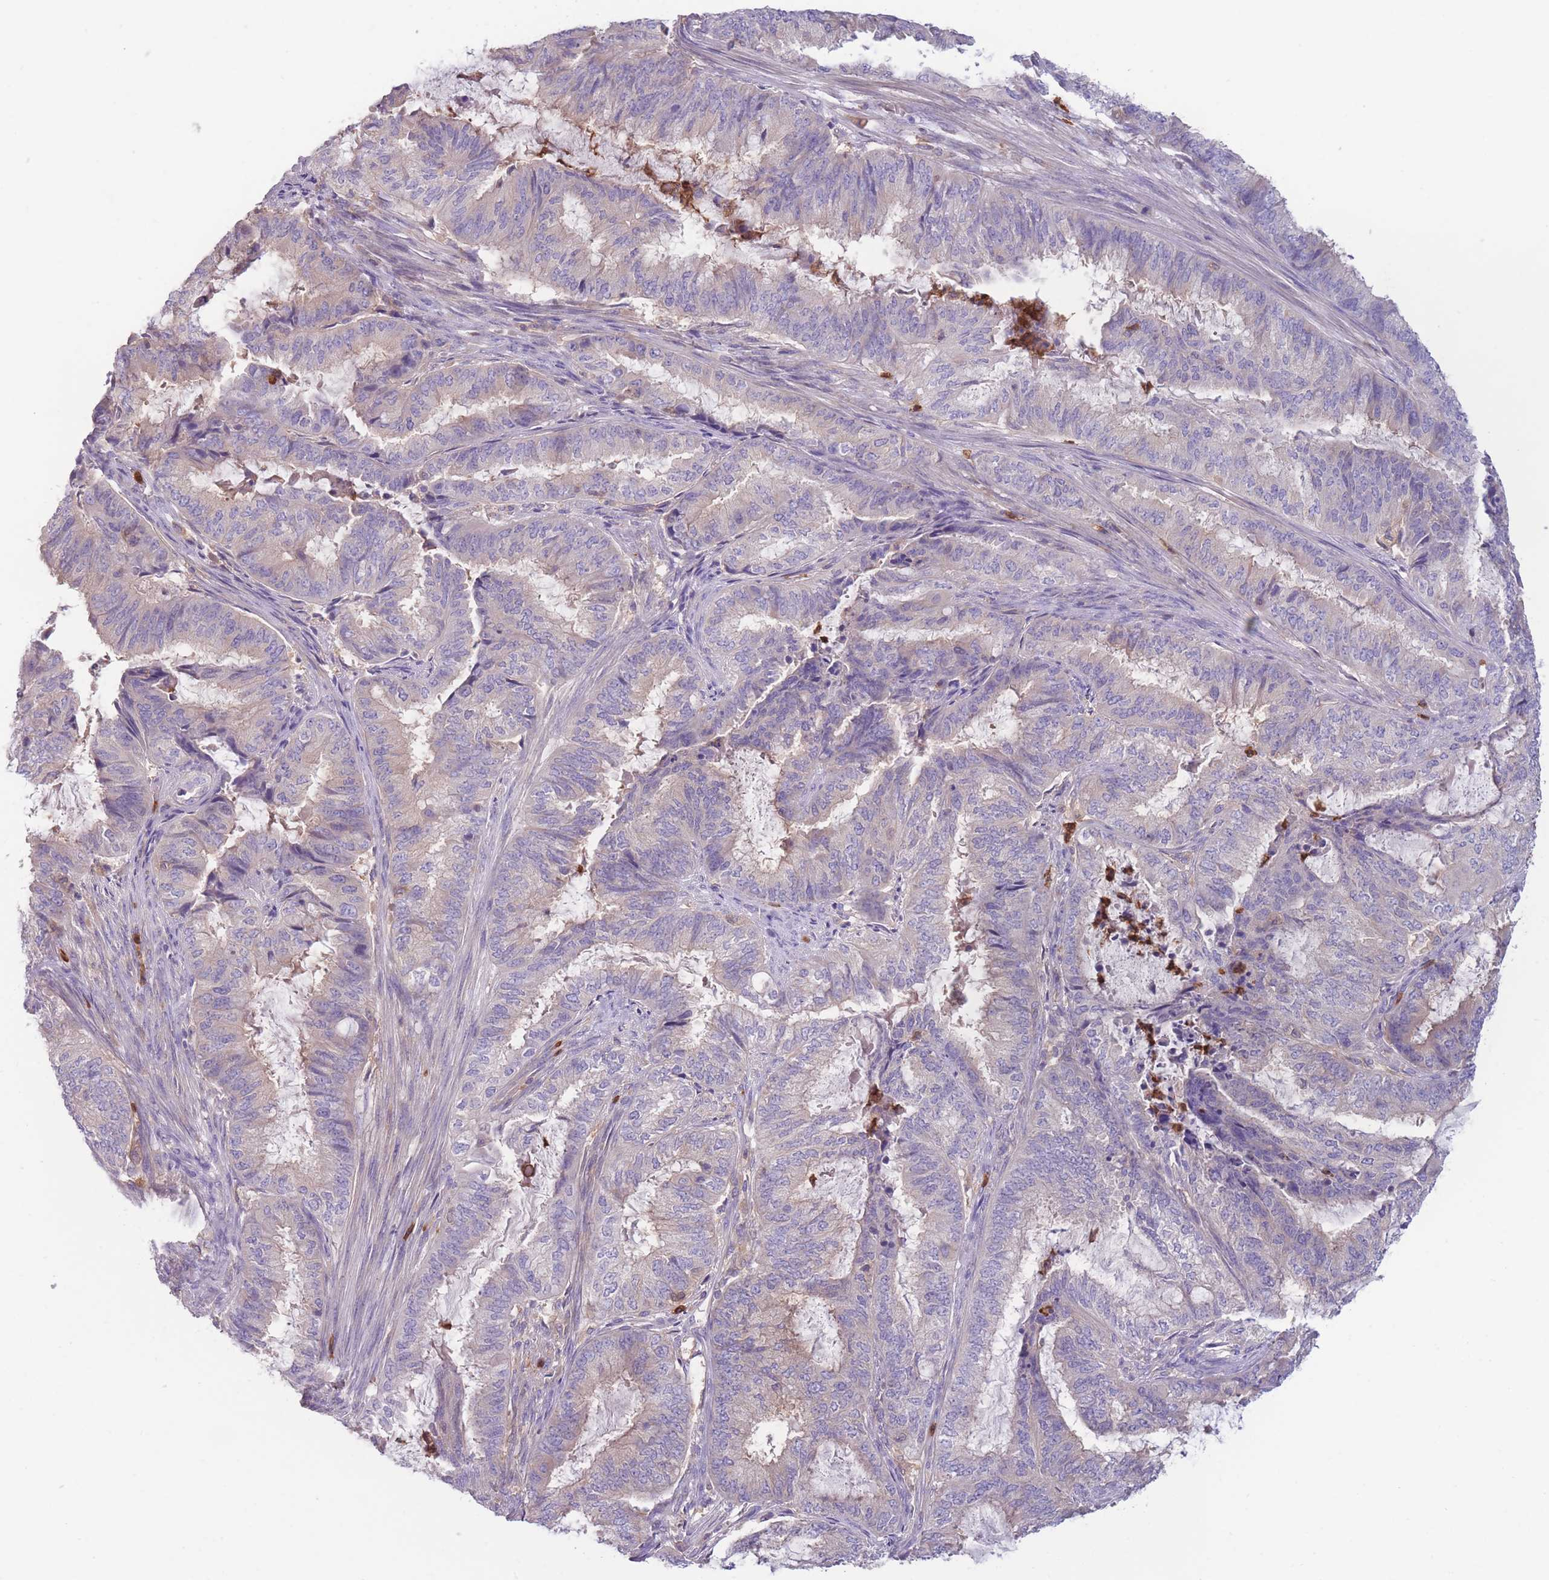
{"staining": {"intensity": "negative", "quantity": "none", "location": "none"}, "tissue": "endometrial cancer", "cell_type": "Tumor cells", "image_type": "cancer", "snomed": [{"axis": "morphology", "description": "Adenocarcinoma, NOS"}, {"axis": "topography", "description": "Endometrium"}], "caption": "The histopathology image reveals no significant staining in tumor cells of endometrial cancer (adenocarcinoma).", "gene": "ST3GAL4", "patient": {"sex": "female", "age": 51}}